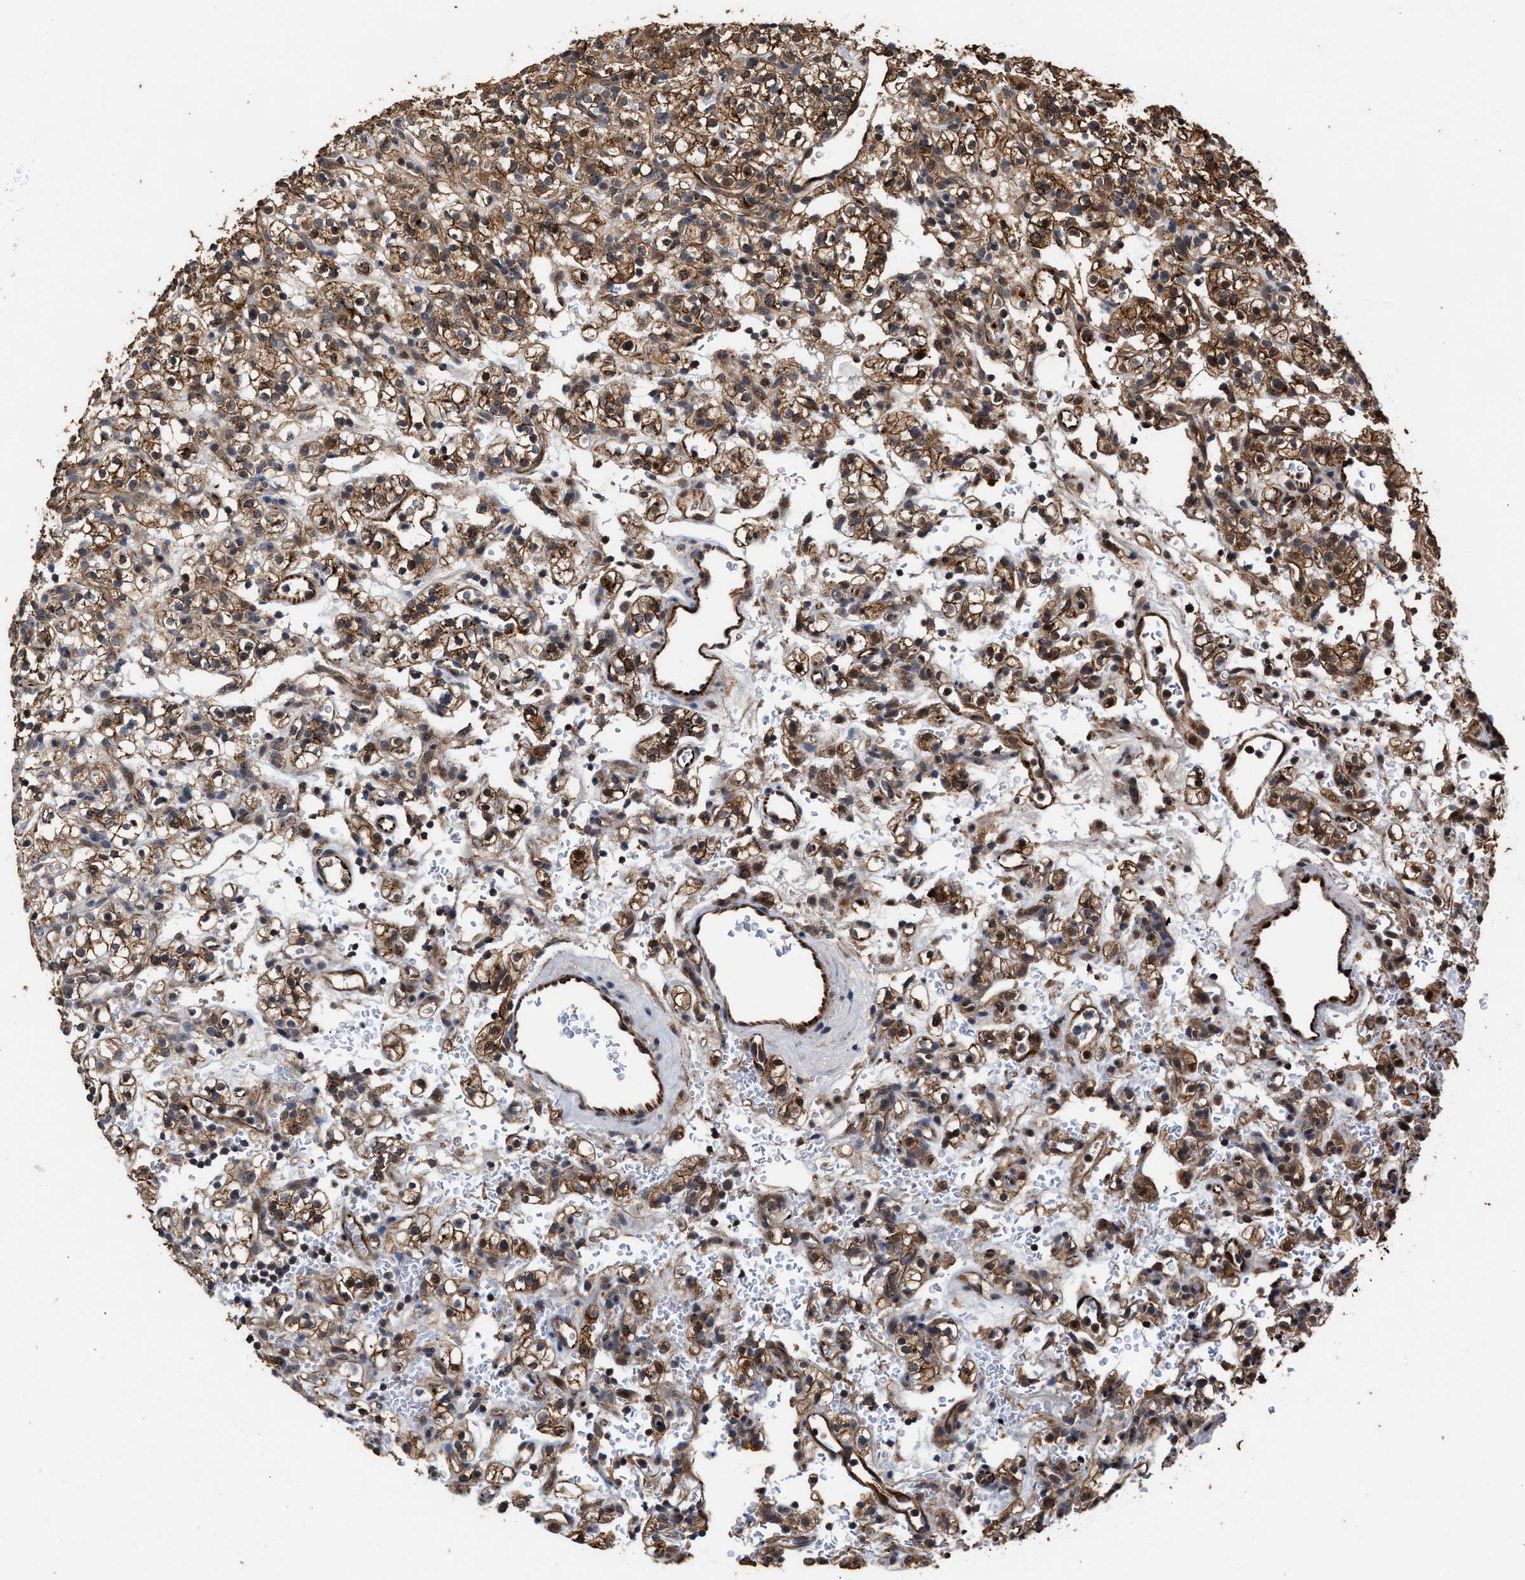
{"staining": {"intensity": "moderate", "quantity": ">75%", "location": "cytoplasmic/membranous"}, "tissue": "renal cancer", "cell_type": "Tumor cells", "image_type": "cancer", "snomed": [{"axis": "morphology", "description": "Normal tissue, NOS"}, {"axis": "morphology", "description": "Adenocarcinoma, NOS"}, {"axis": "topography", "description": "Kidney"}], "caption": "Human renal cancer stained for a protein (brown) shows moderate cytoplasmic/membranous positive positivity in about >75% of tumor cells.", "gene": "ZNHIT6", "patient": {"sex": "female", "age": 72}}